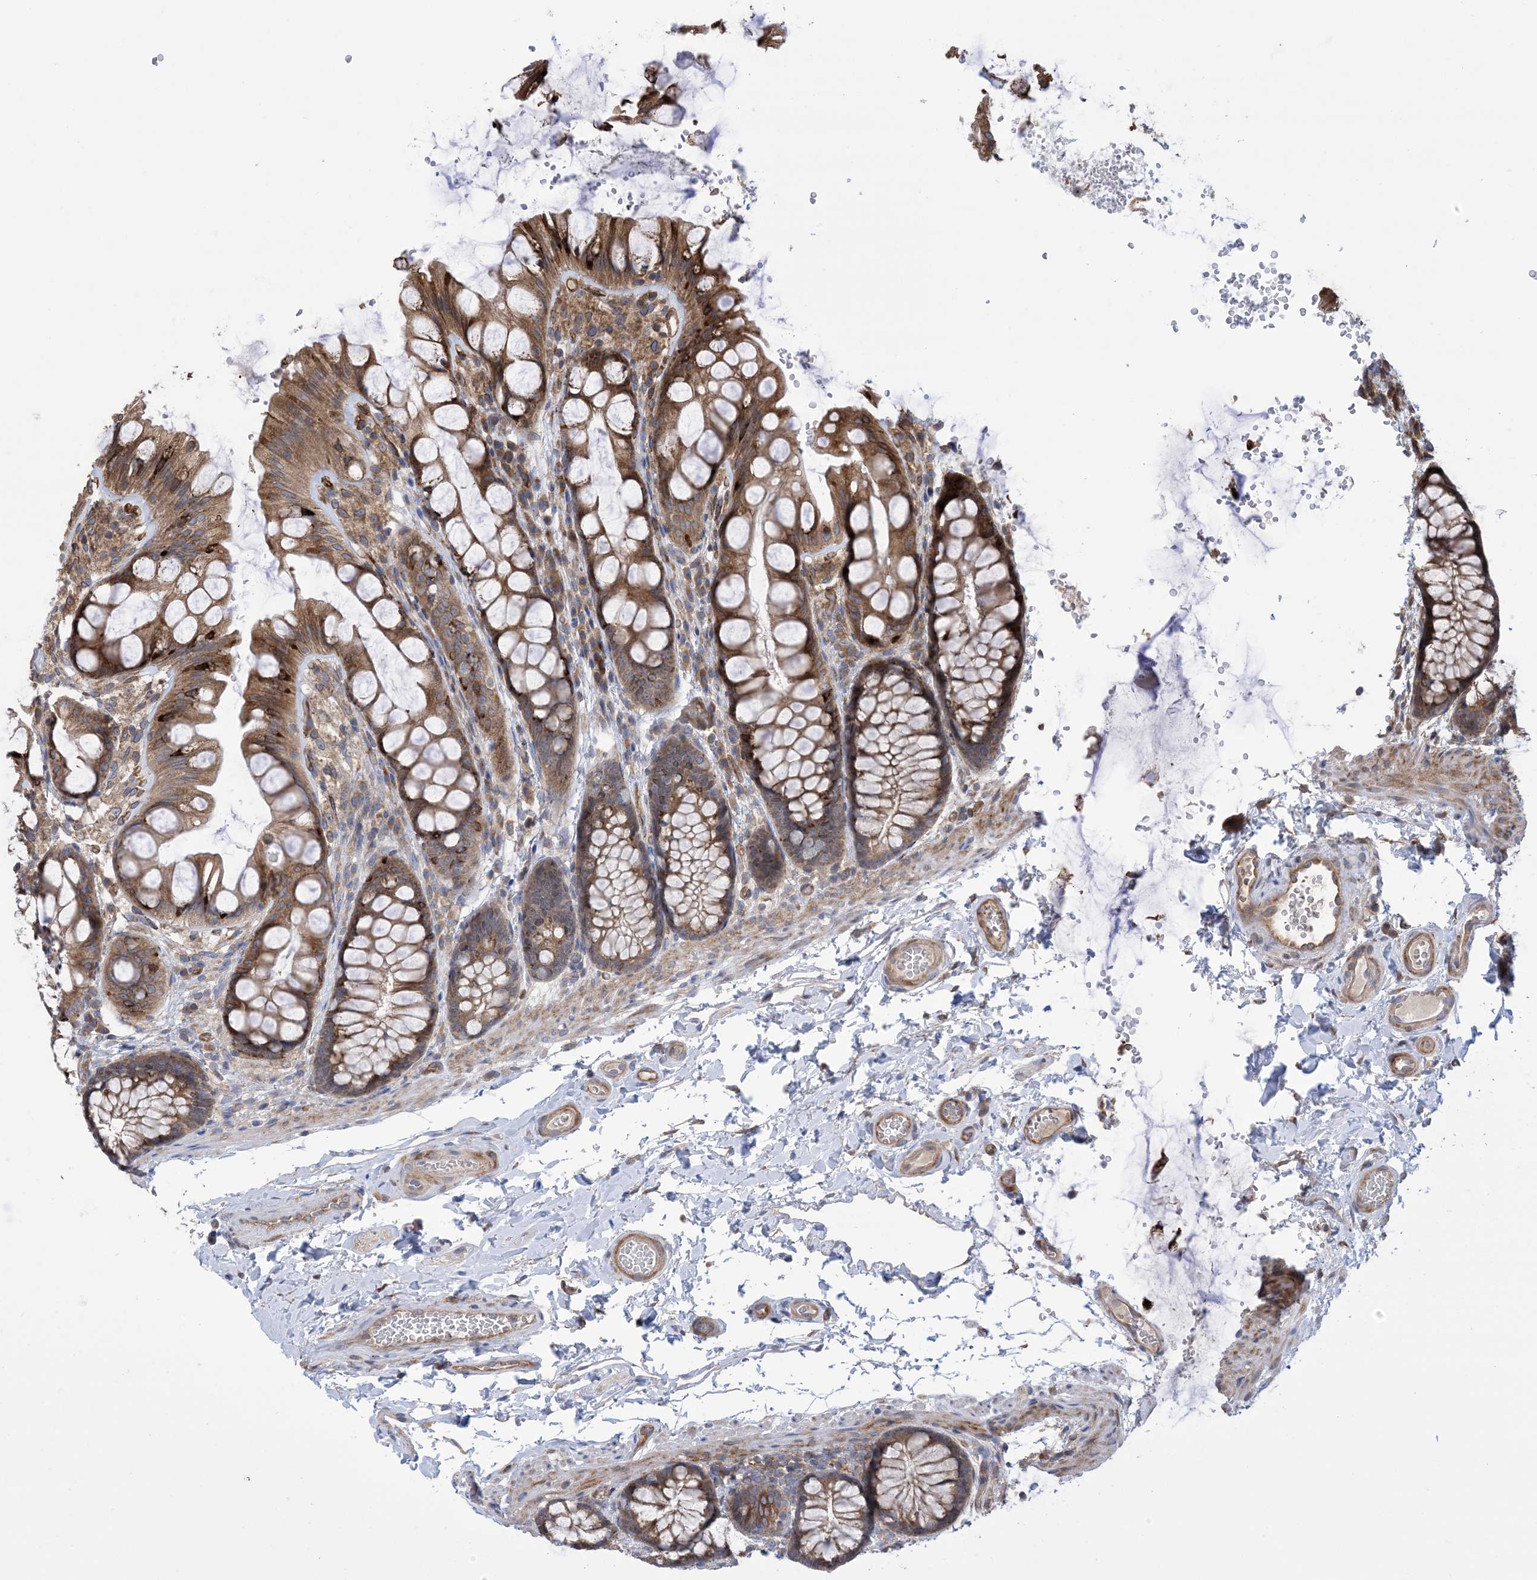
{"staining": {"intensity": "moderate", "quantity": ">75%", "location": "cytoplasmic/membranous"}, "tissue": "colon", "cell_type": "Endothelial cells", "image_type": "normal", "snomed": [{"axis": "morphology", "description": "Normal tissue, NOS"}, {"axis": "topography", "description": "Colon"}], "caption": "DAB immunohistochemical staining of benign human colon displays moderate cytoplasmic/membranous protein positivity in about >75% of endothelial cells.", "gene": "CLEC16A", "patient": {"sex": "male", "age": 47}}